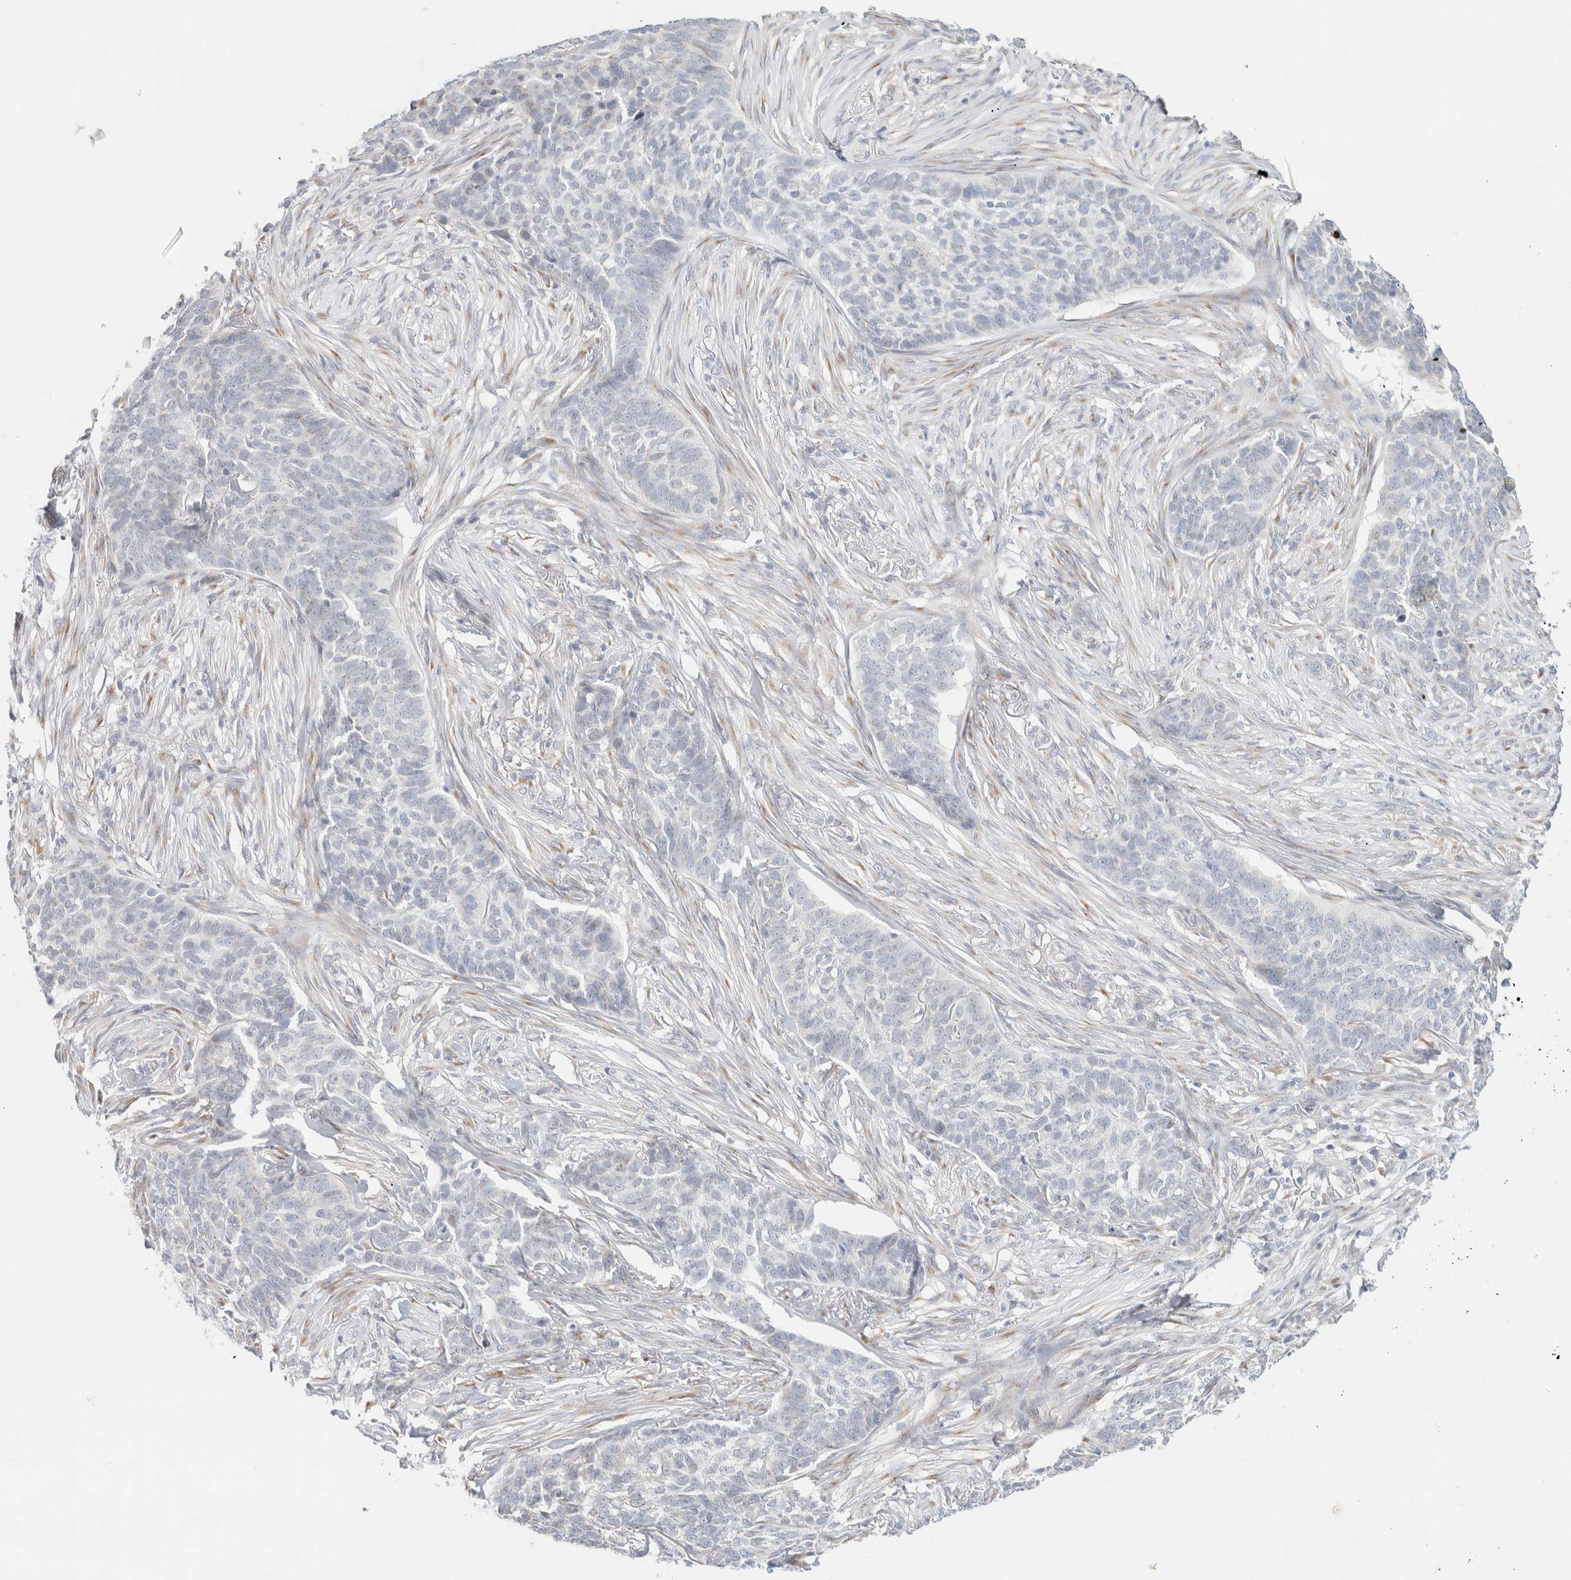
{"staining": {"intensity": "negative", "quantity": "none", "location": "none"}, "tissue": "skin cancer", "cell_type": "Tumor cells", "image_type": "cancer", "snomed": [{"axis": "morphology", "description": "Basal cell carcinoma"}, {"axis": "topography", "description": "Skin"}], "caption": "This is an immunohistochemistry image of human skin basal cell carcinoma. There is no positivity in tumor cells.", "gene": "SPNS3", "patient": {"sex": "male", "age": 85}}